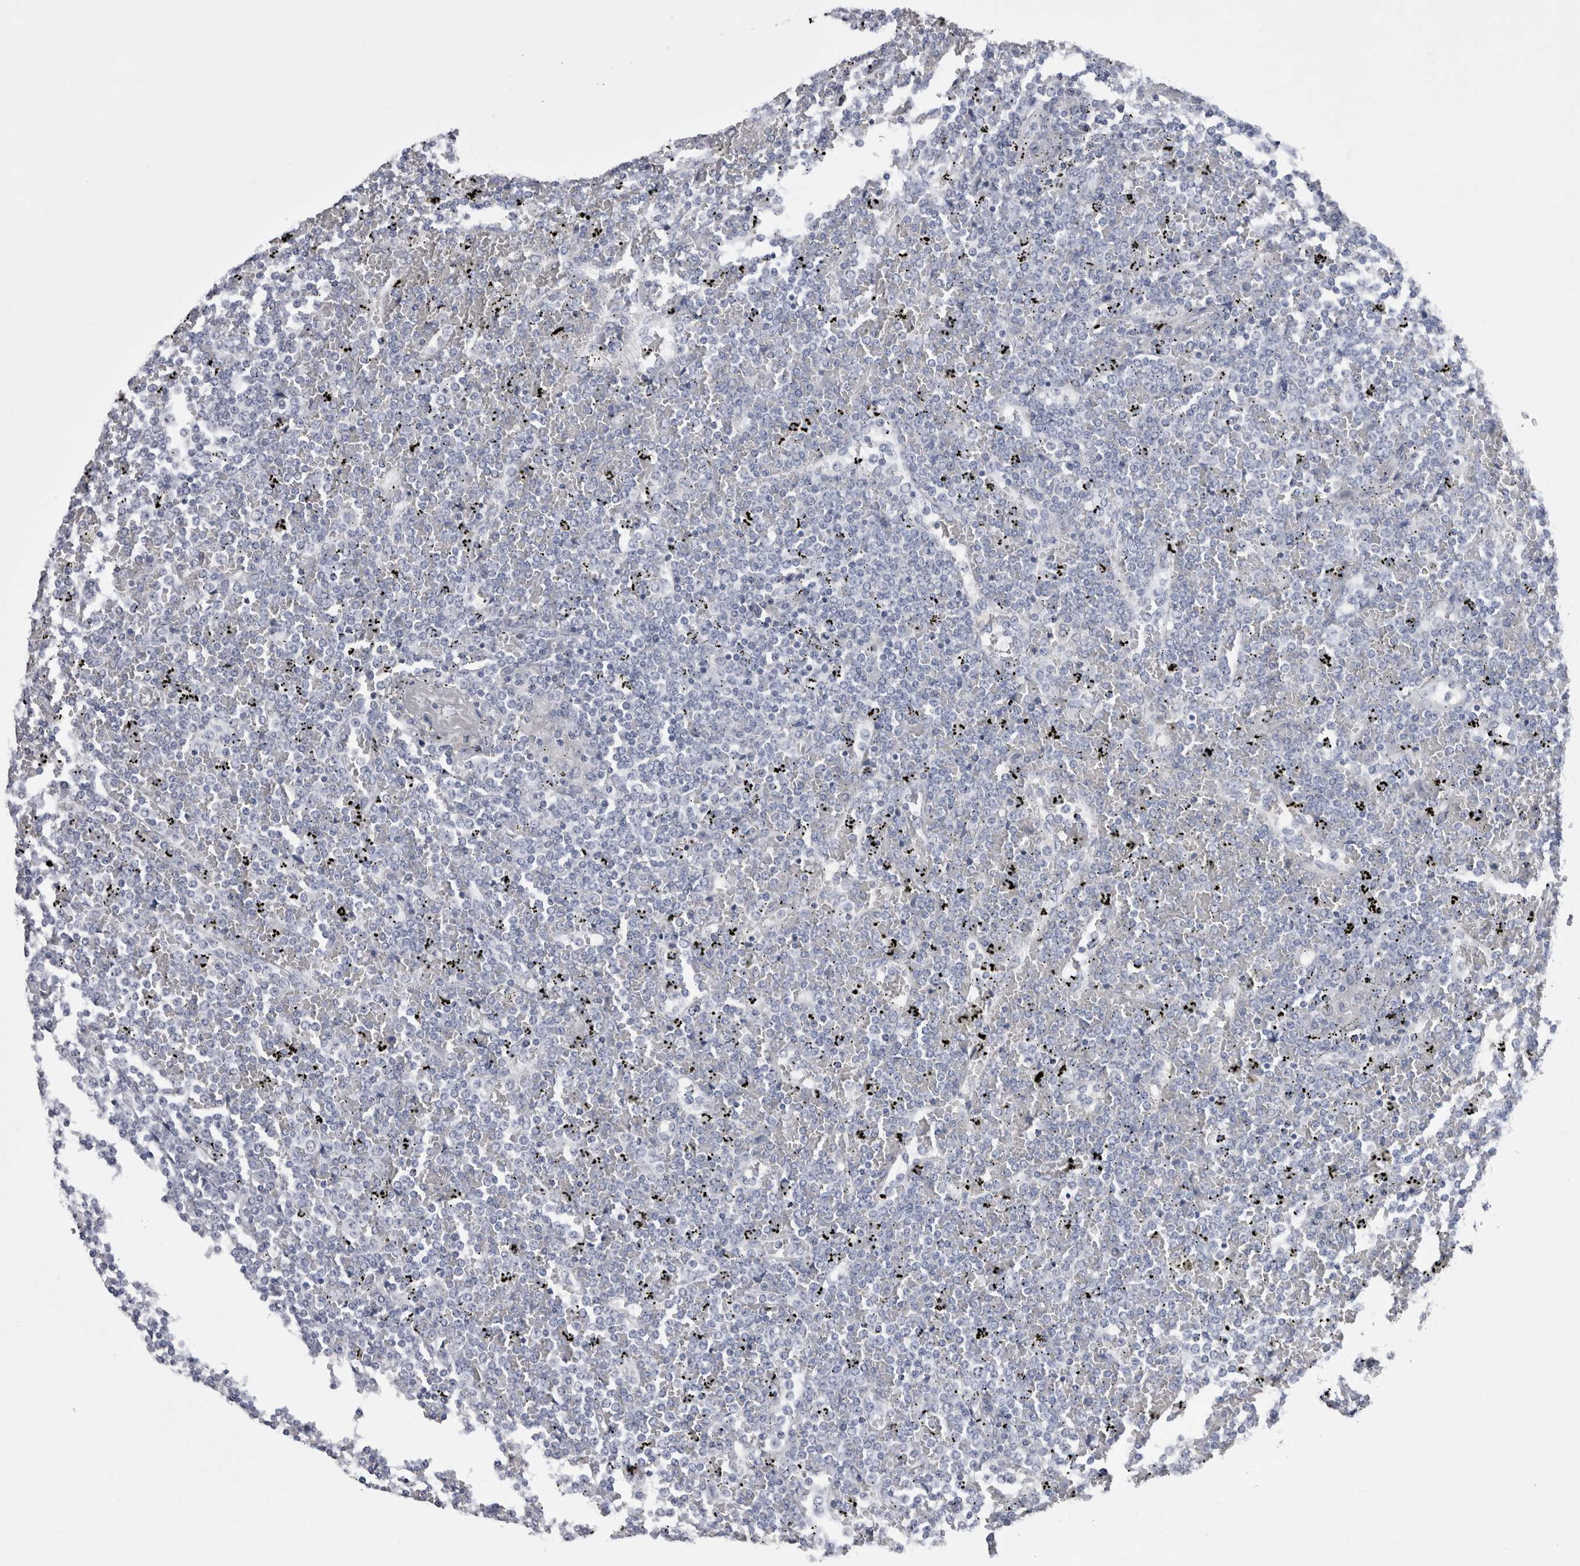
{"staining": {"intensity": "negative", "quantity": "none", "location": "none"}, "tissue": "lymphoma", "cell_type": "Tumor cells", "image_type": "cancer", "snomed": [{"axis": "morphology", "description": "Malignant lymphoma, non-Hodgkin's type, Low grade"}, {"axis": "topography", "description": "Spleen"}], "caption": "Immunohistochemical staining of malignant lymphoma, non-Hodgkin's type (low-grade) shows no significant expression in tumor cells. Brightfield microscopy of immunohistochemistry (IHC) stained with DAB (3,3'-diaminobenzidine) (brown) and hematoxylin (blue), captured at high magnification.", "gene": "CDHR5", "patient": {"sex": "female", "age": 19}}